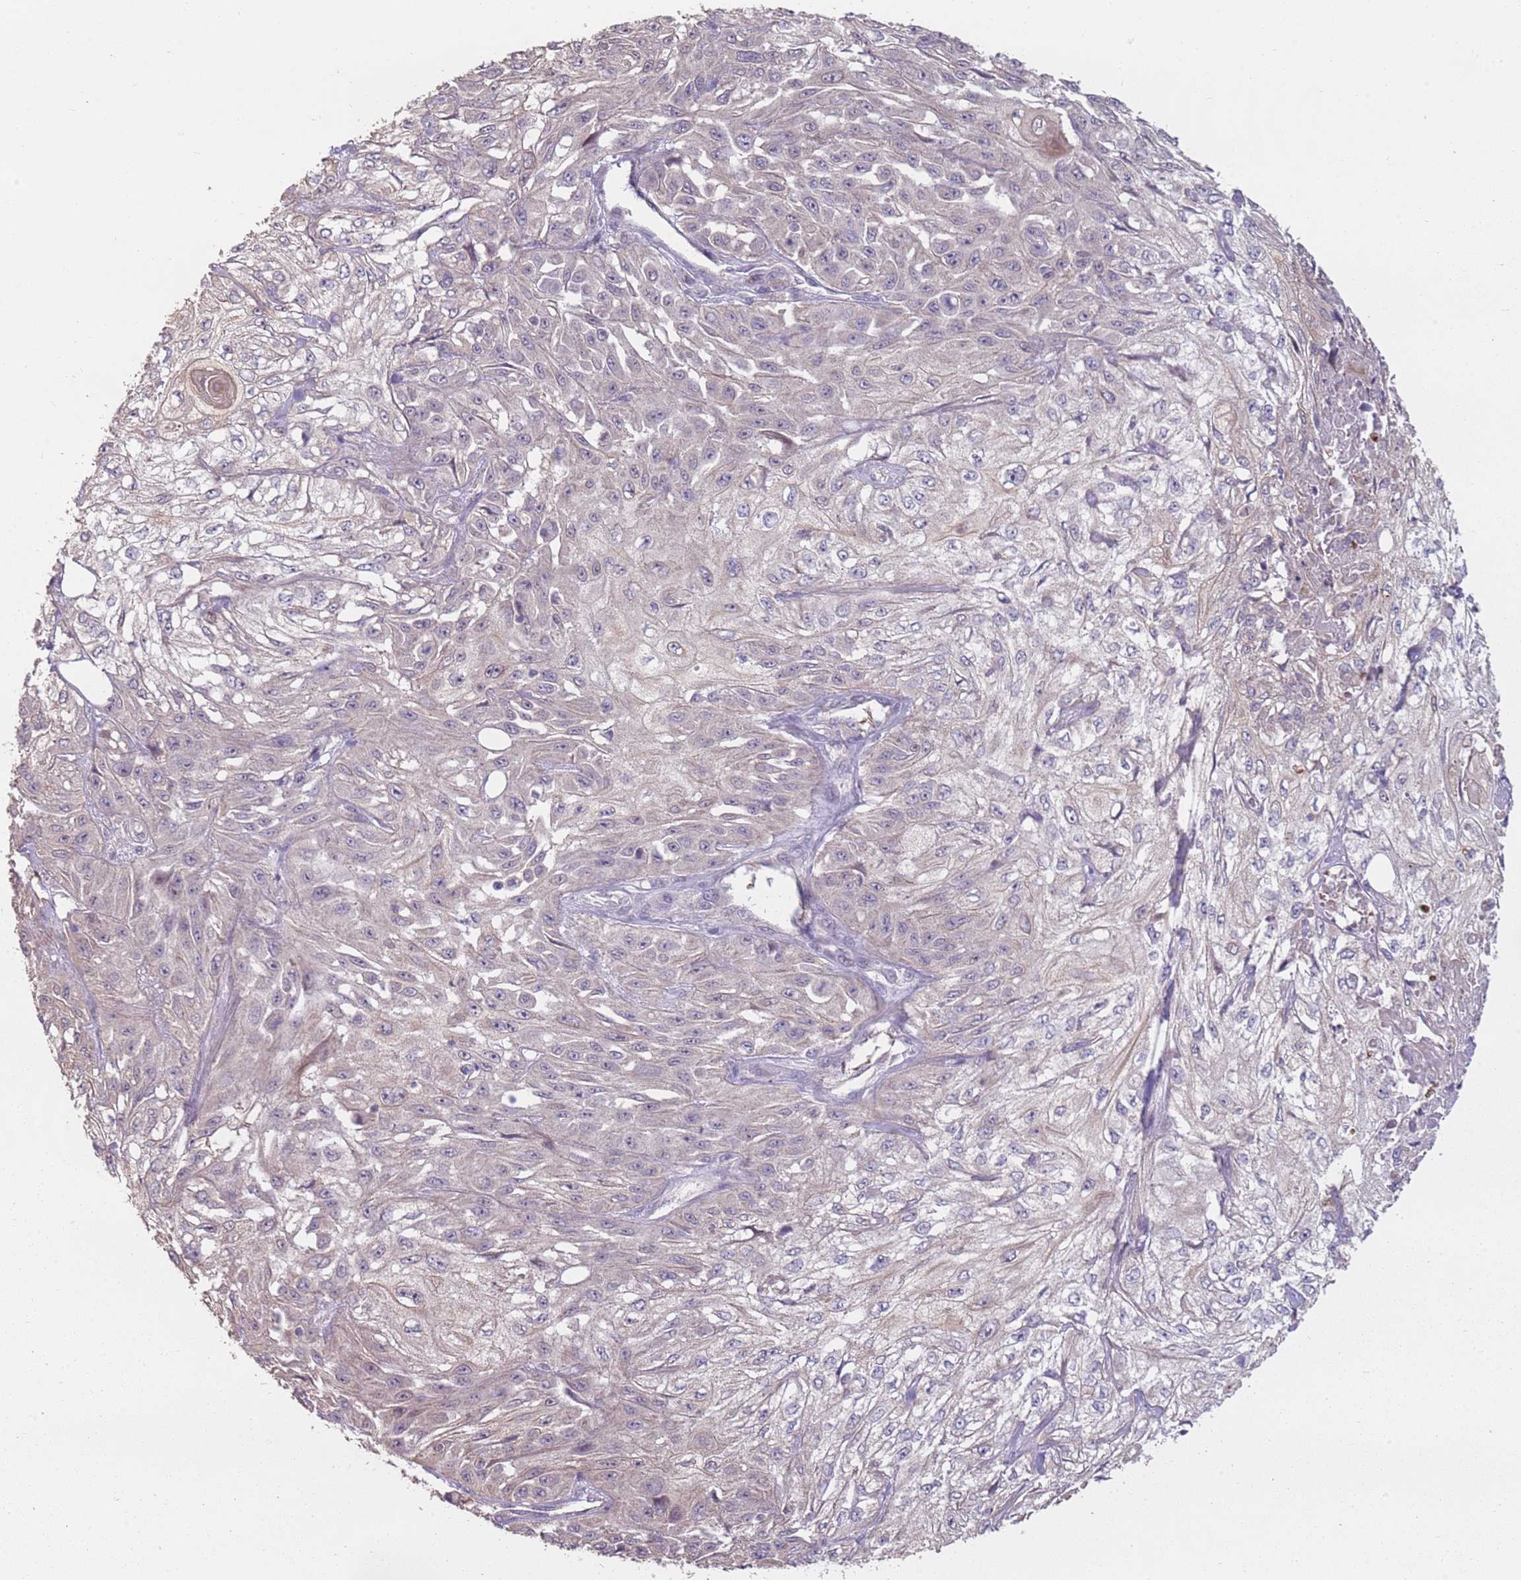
{"staining": {"intensity": "negative", "quantity": "none", "location": "none"}, "tissue": "skin cancer", "cell_type": "Tumor cells", "image_type": "cancer", "snomed": [{"axis": "morphology", "description": "Squamous cell carcinoma, NOS"}, {"axis": "morphology", "description": "Squamous cell carcinoma, metastatic, NOS"}, {"axis": "topography", "description": "Skin"}, {"axis": "topography", "description": "Lymph node"}], "caption": "Squamous cell carcinoma (skin) was stained to show a protein in brown. There is no significant positivity in tumor cells.", "gene": "TEKT4", "patient": {"sex": "male", "age": 75}}